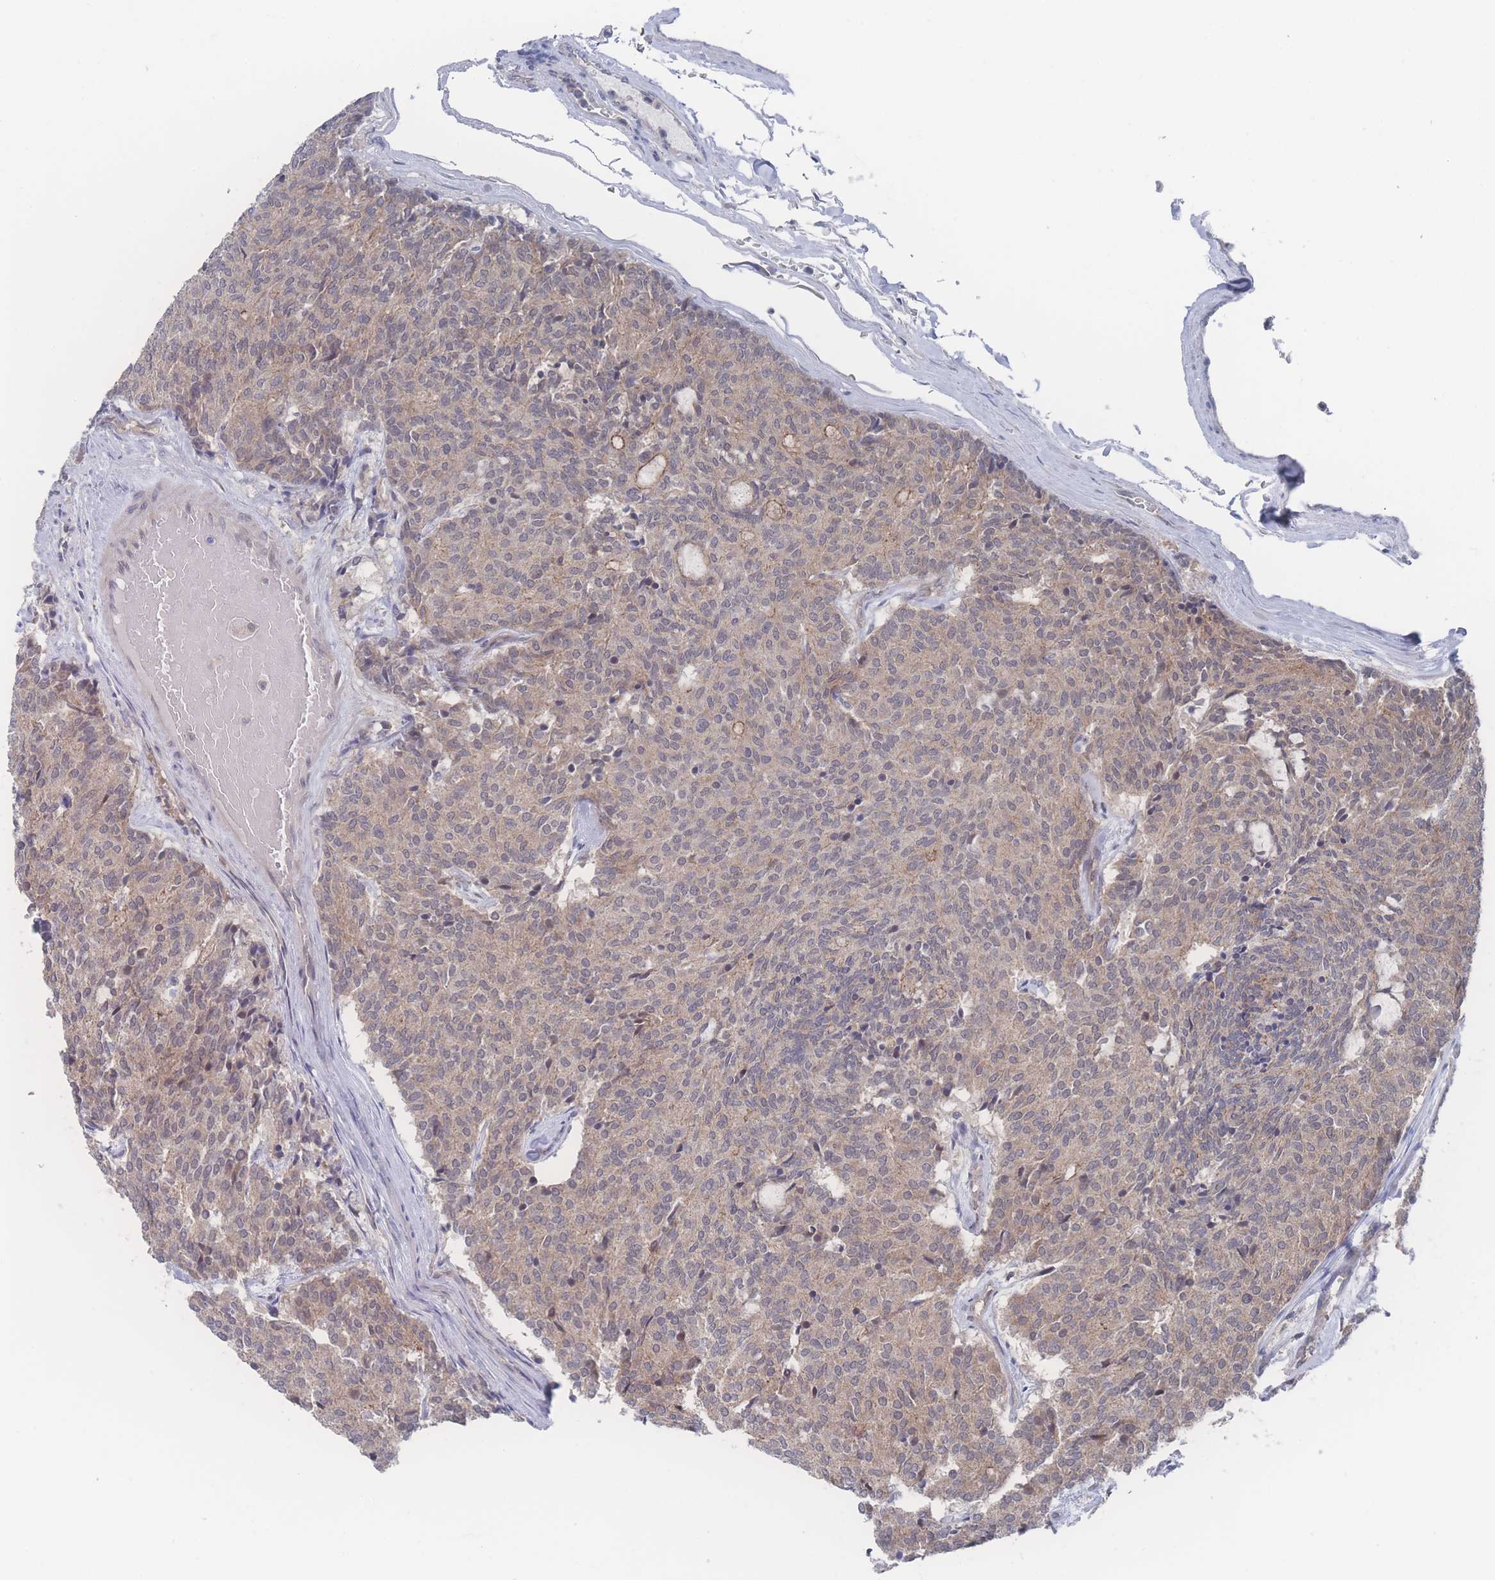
{"staining": {"intensity": "weak", "quantity": "25%-75%", "location": "cytoplasmic/membranous"}, "tissue": "carcinoid", "cell_type": "Tumor cells", "image_type": "cancer", "snomed": [{"axis": "morphology", "description": "Carcinoid, malignant, NOS"}, {"axis": "topography", "description": "Pancreas"}], "caption": "An IHC micrograph of tumor tissue is shown. Protein staining in brown highlights weak cytoplasmic/membranous positivity in malignant carcinoid within tumor cells.", "gene": "NBEAL1", "patient": {"sex": "female", "age": 54}}